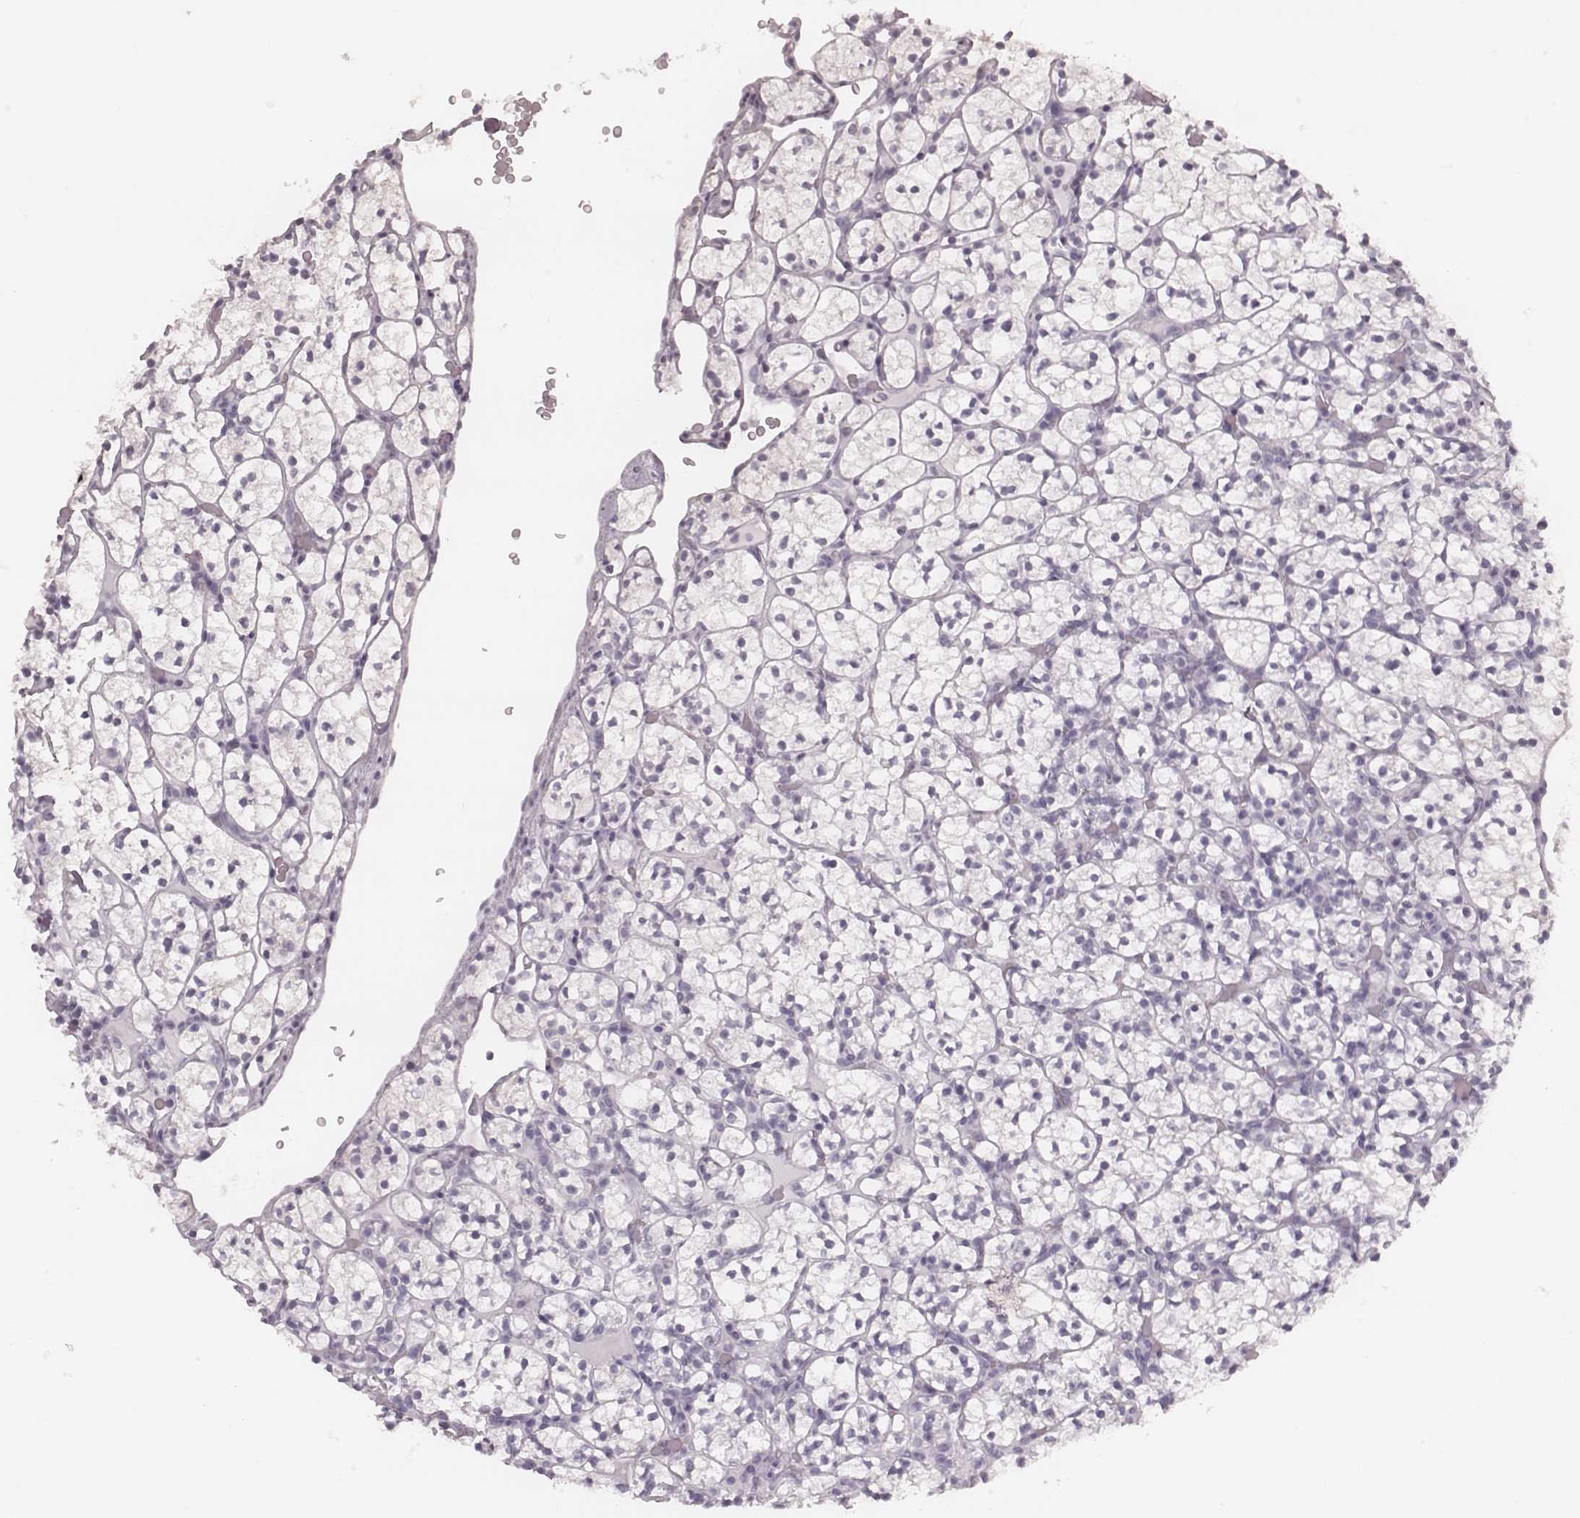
{"staining": {"intensity": "negative", "quantity": "none", "location": "none"}, "tissue": "renal cancer", "cell_type": "Tumor cells", "image_type": "cancer", "snomed": [{"axis": "morphology", "description": "Adenocarcinoma, NOS"}, {"axis": "topography", "description": "Kidney"}], "caption": "There is no significant expression in tumor cells of adenocarcinoma (renal). (Immunohistochemistry, brightfield microscopy, high magnification).", "gene": "KRT74", "patient": {"sex": "female", "age": 89}}